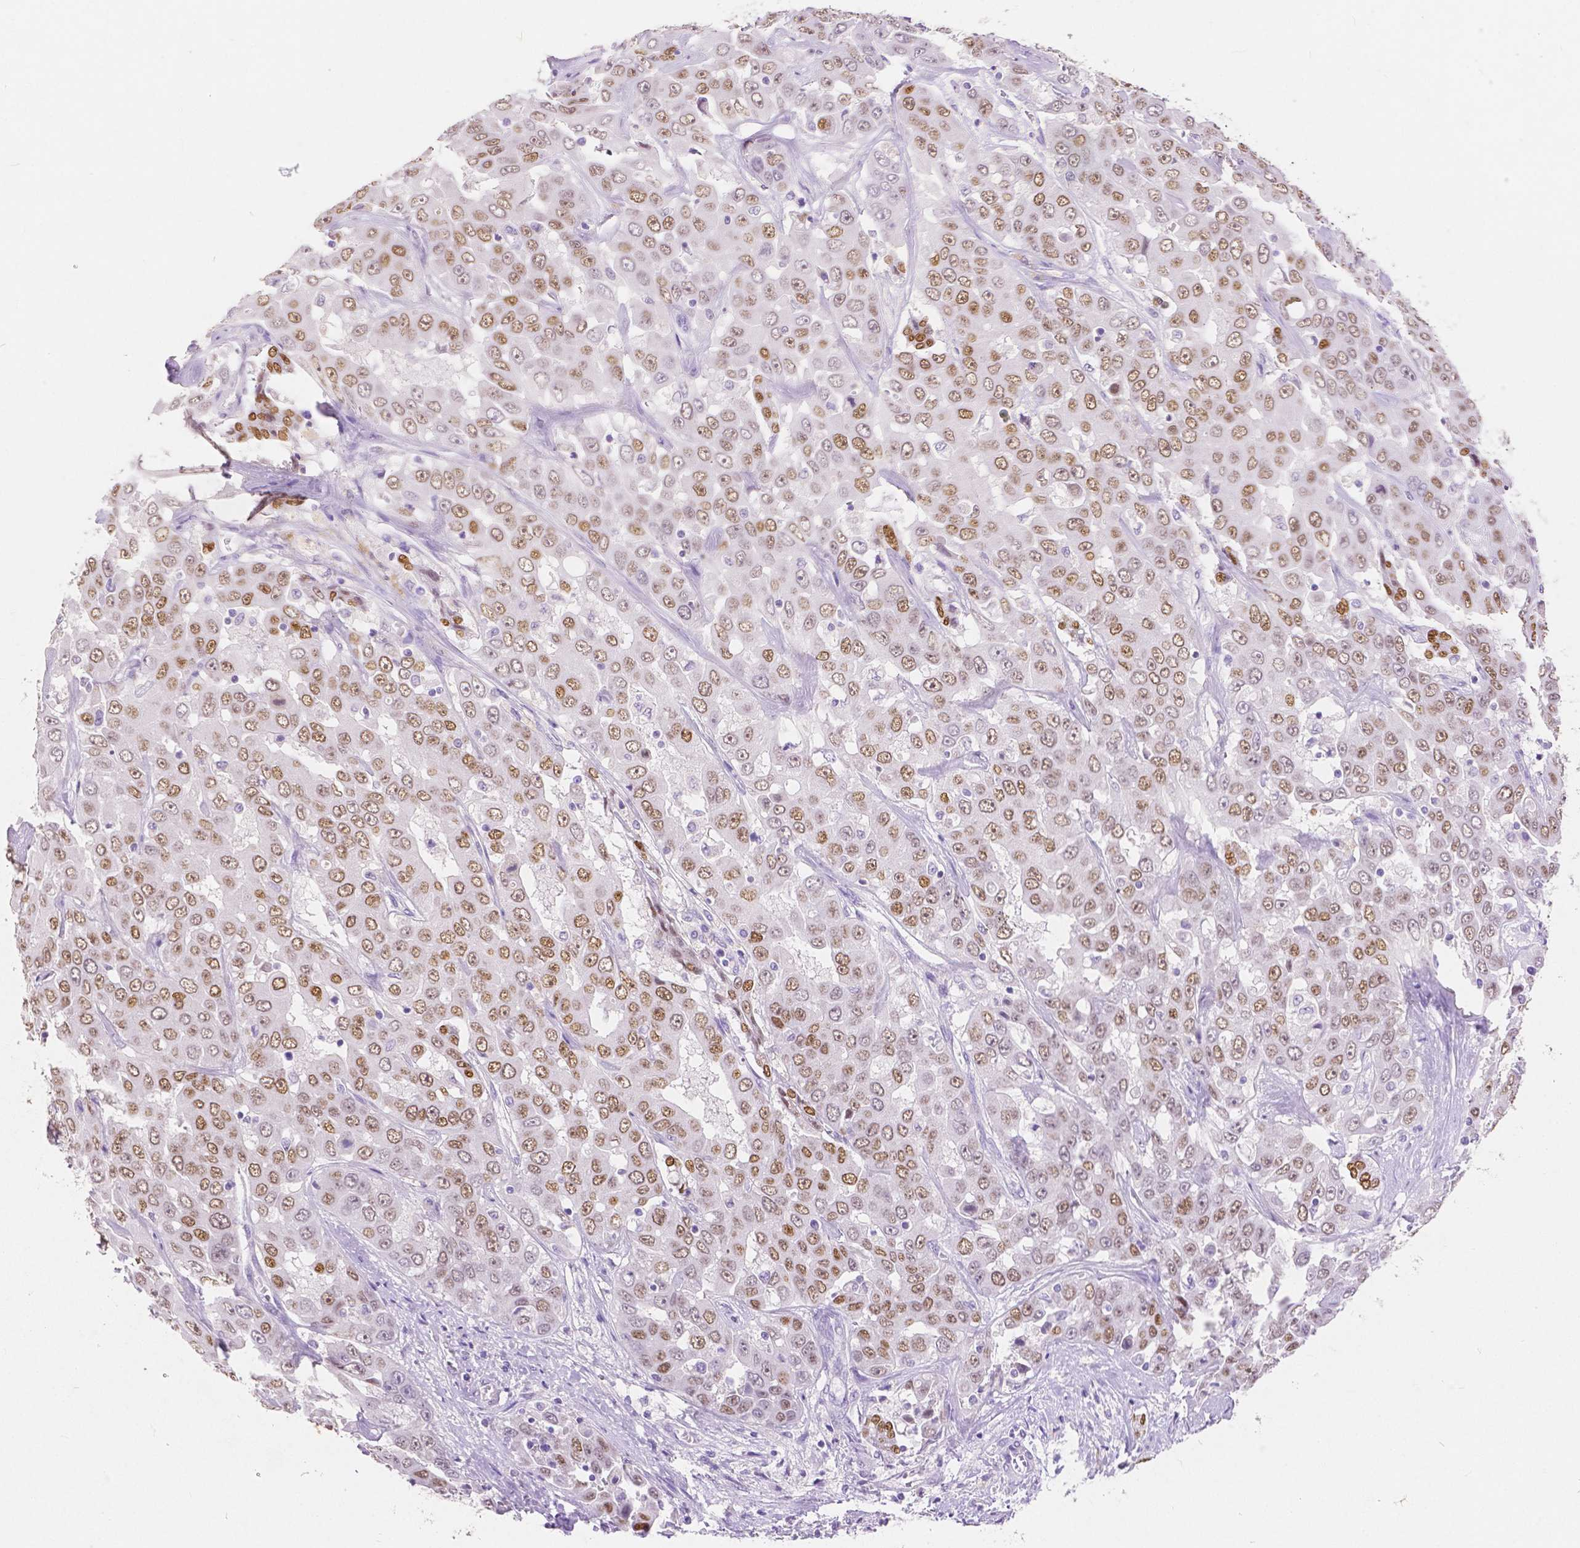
{"staining": {"intensity": "moderate", "quantity": ">75%", "location": "nuclear"}, "tissue": "liver cancer", "cell_type": "Tumor cells", "image_type": "cancer", "snomed": [{"axis": "morphology", "description": "Cholangiocarcinoma"}, {"axis": "topography", "description": "Liver"}], "caption": "IHC (DAB) staining of human cholangiocarcinoma (liver) reveals moderate nuclear protein expression in approximately >75% of tumor cells. Using DAB (brown) and hematoxylin (blue) stains, captured at high magnification using brightfield microscopy.", "gene": "HNF1B", "patient": {"sex": "female", "age": 52}}